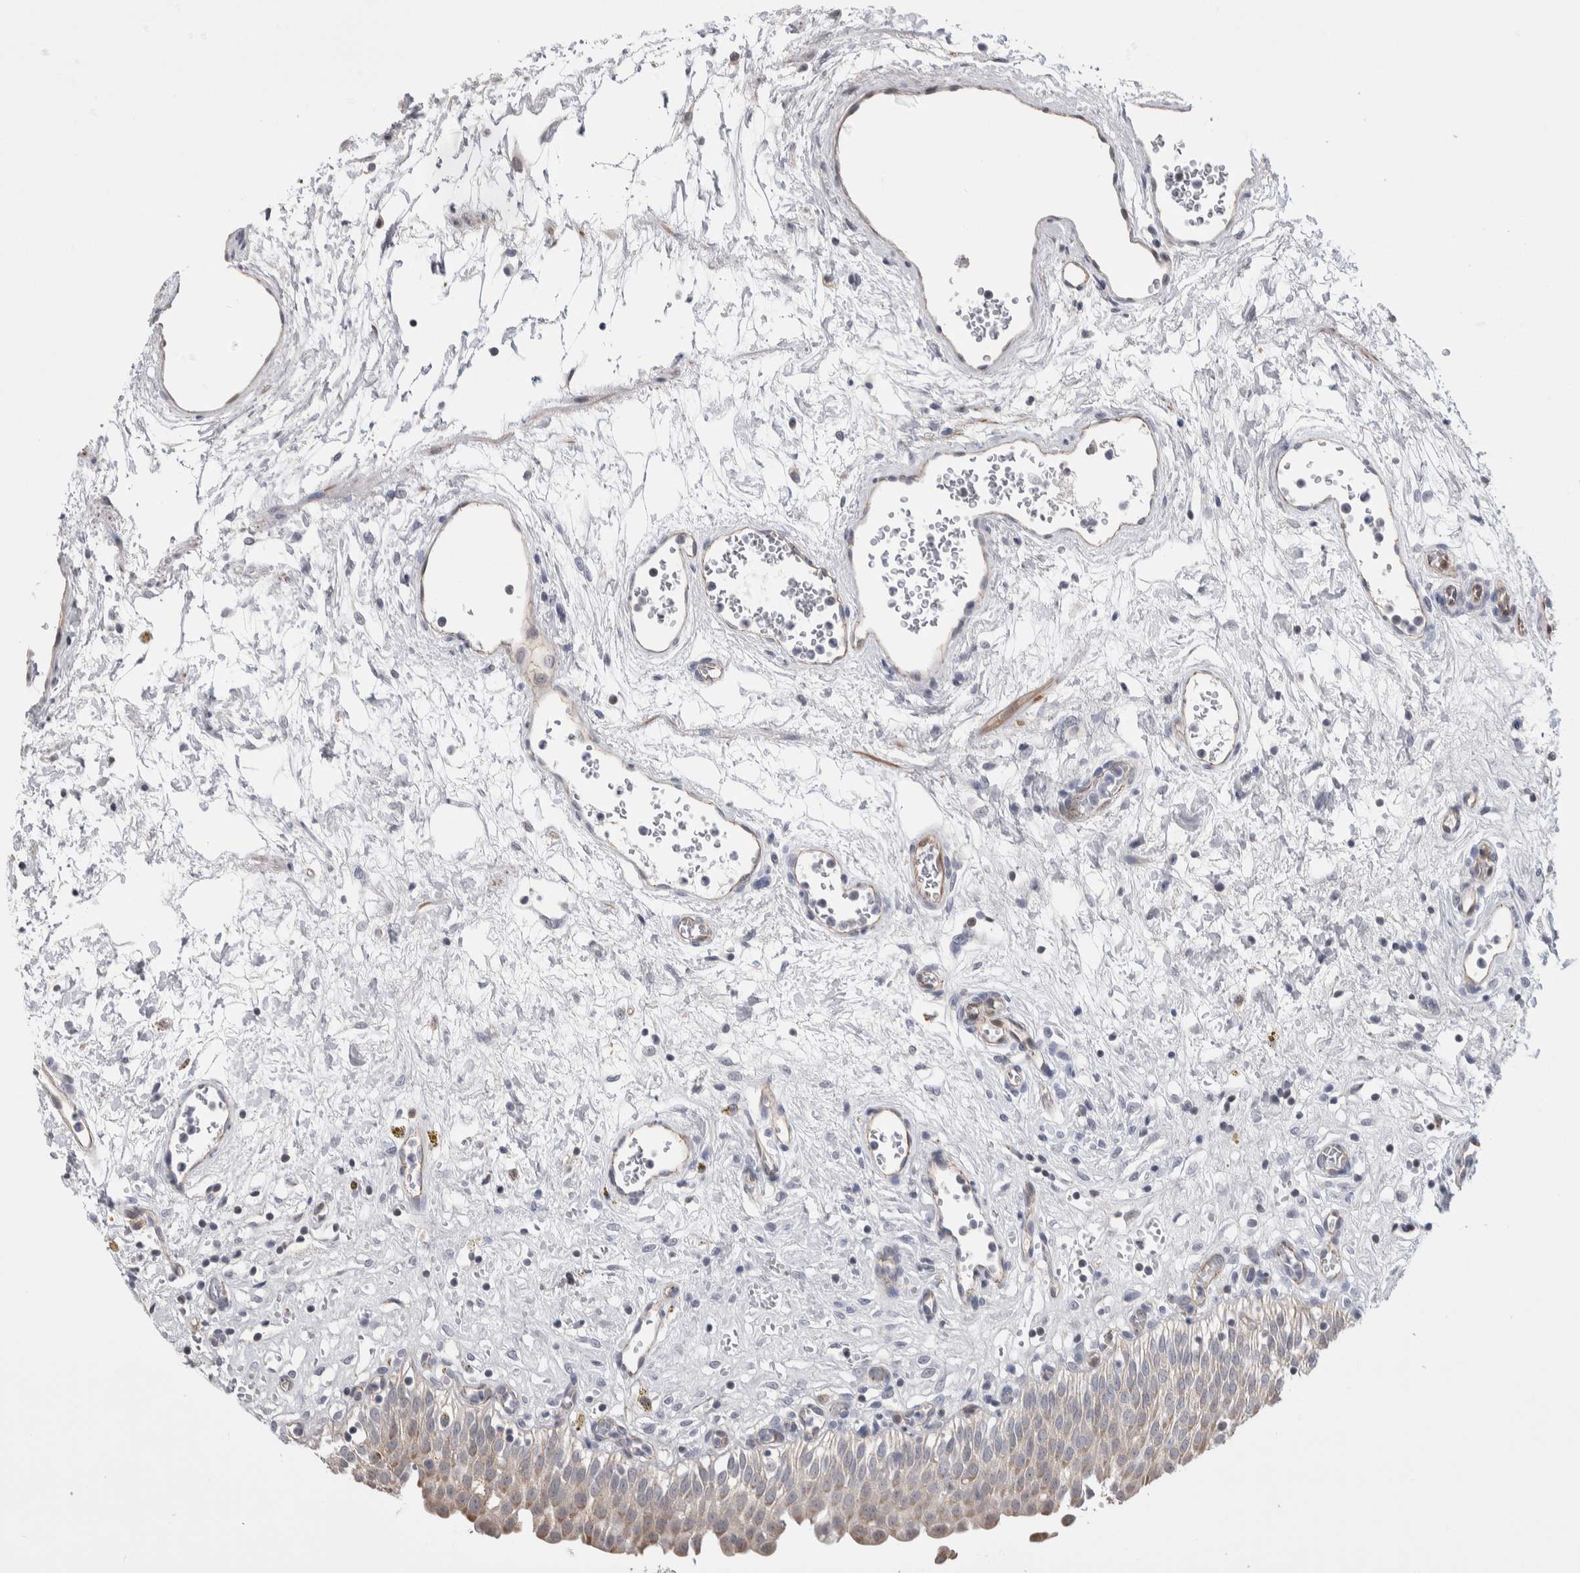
{"staining": {"intensity": "moderate", "quantity": "25%-75%", "location": "cytoplasmic/membranous"}, "tissue": "urinary bladder", "cell_type": "Urothelial cells", "image_type": "normal", "snomed": [{"axis": "morphology", "description": "Urothelial carcinoma, High grade"}, {"axis": "topography", "description": "Urinary bladder"}], "caption": "Moderate cytoplasmic/membranous staining for a protein is seen in approximately 25%-75% of urothelial cells of unremarkable urinary bladder using IHC.", "gene": "ZBTB49", "patient": {"sex": "male", "age": 46}}